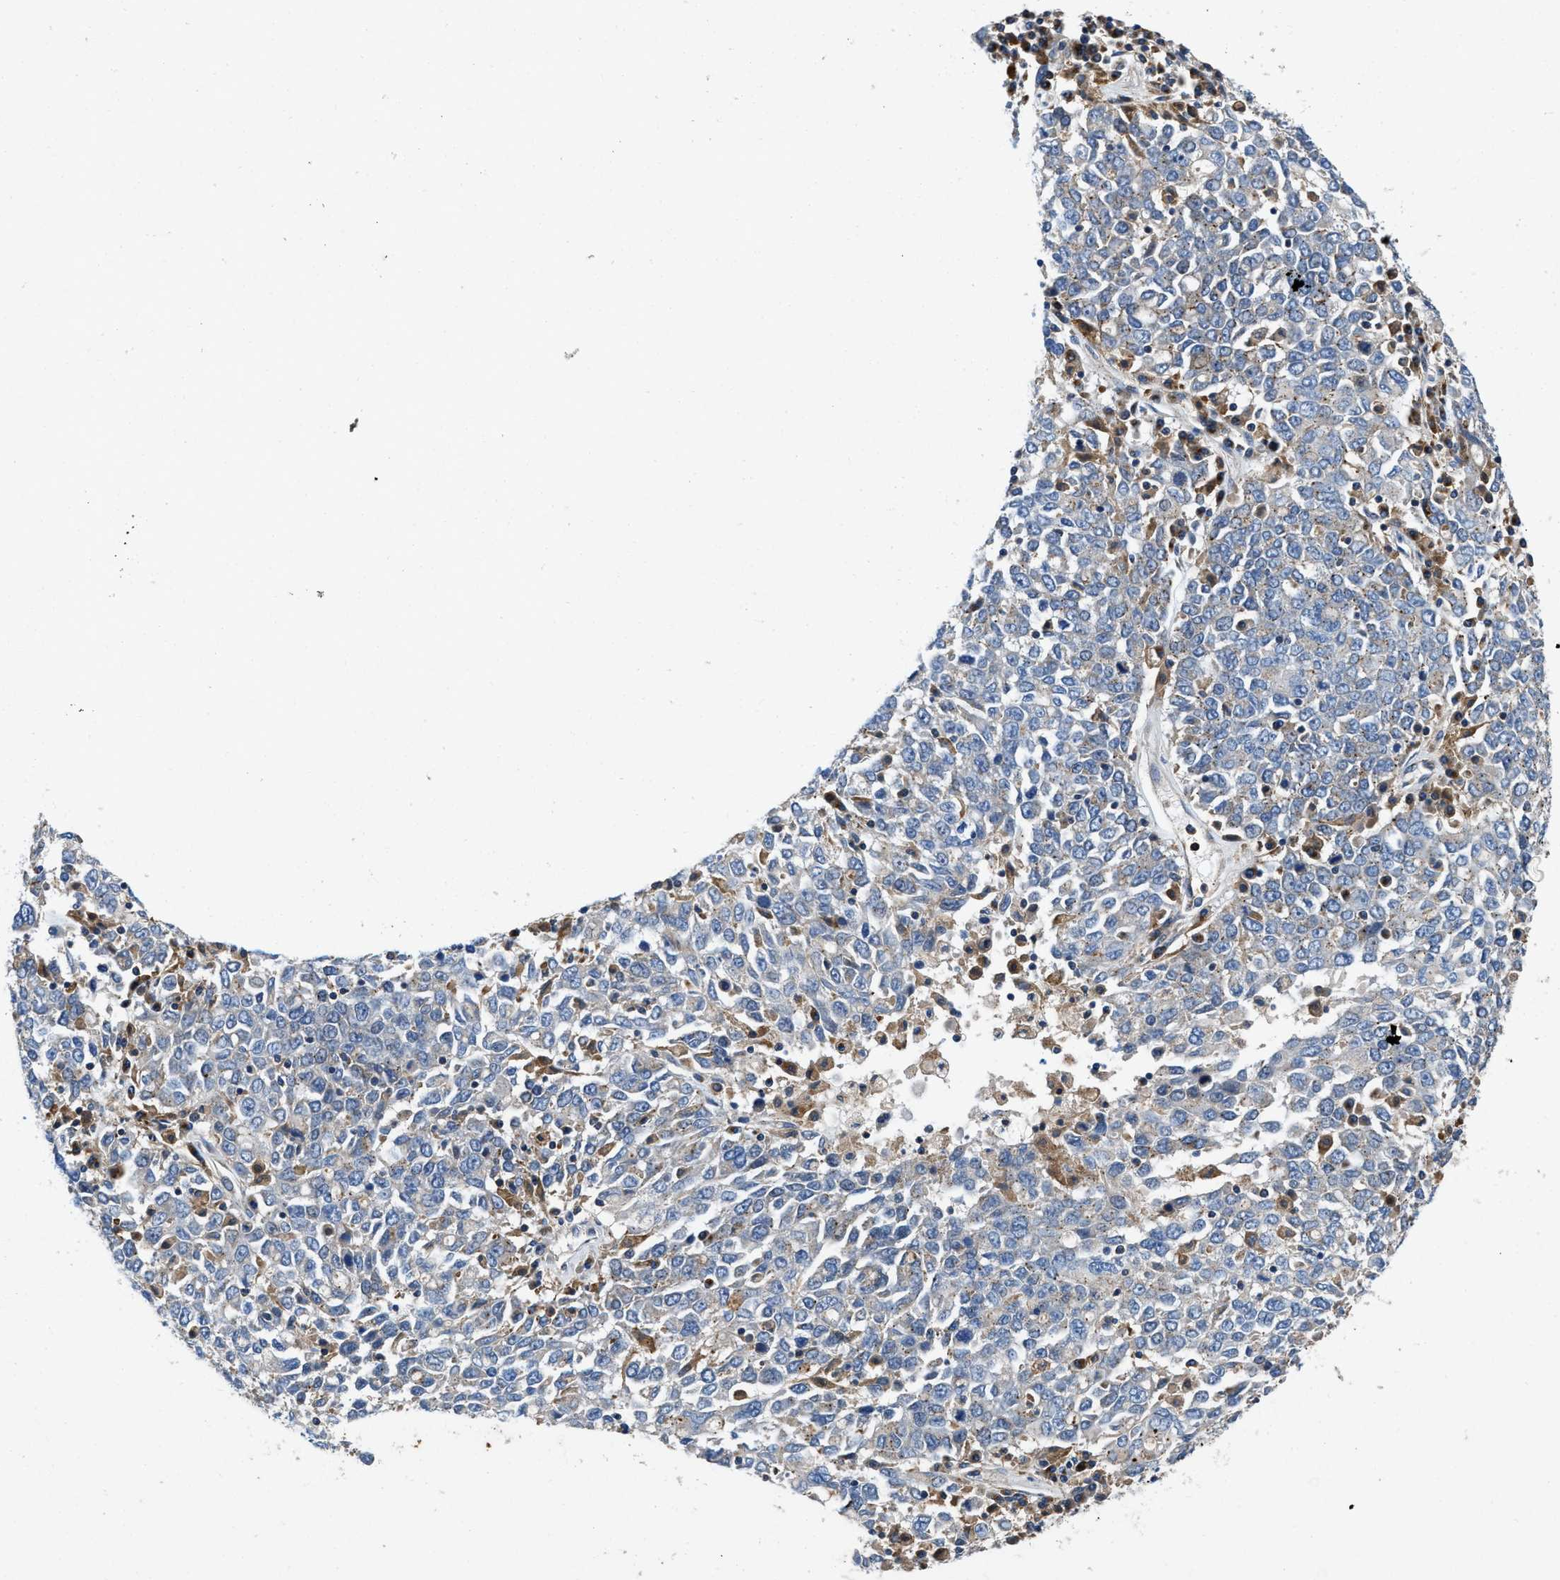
{"staining": {"intensity": "weak", "quantity": "<25%", "location": "cytoplasmic/membranous"}, "tissue": "ovarian cancer", "cell_type": "Tumor cells", "image_type": "cancer", "snomed": [{"axis": "morphology", "description": "Carcinoma, endometroid"}, {"axis": "topography", "description": "Ovary"}], "caption": "Ovarian cancer (endometroid carcinoma) was stained to show a protein in brown. There is no significant expression in tumor cells.", "gene": "ENPP4", "patient": {"sex": "female", "age": 62}}